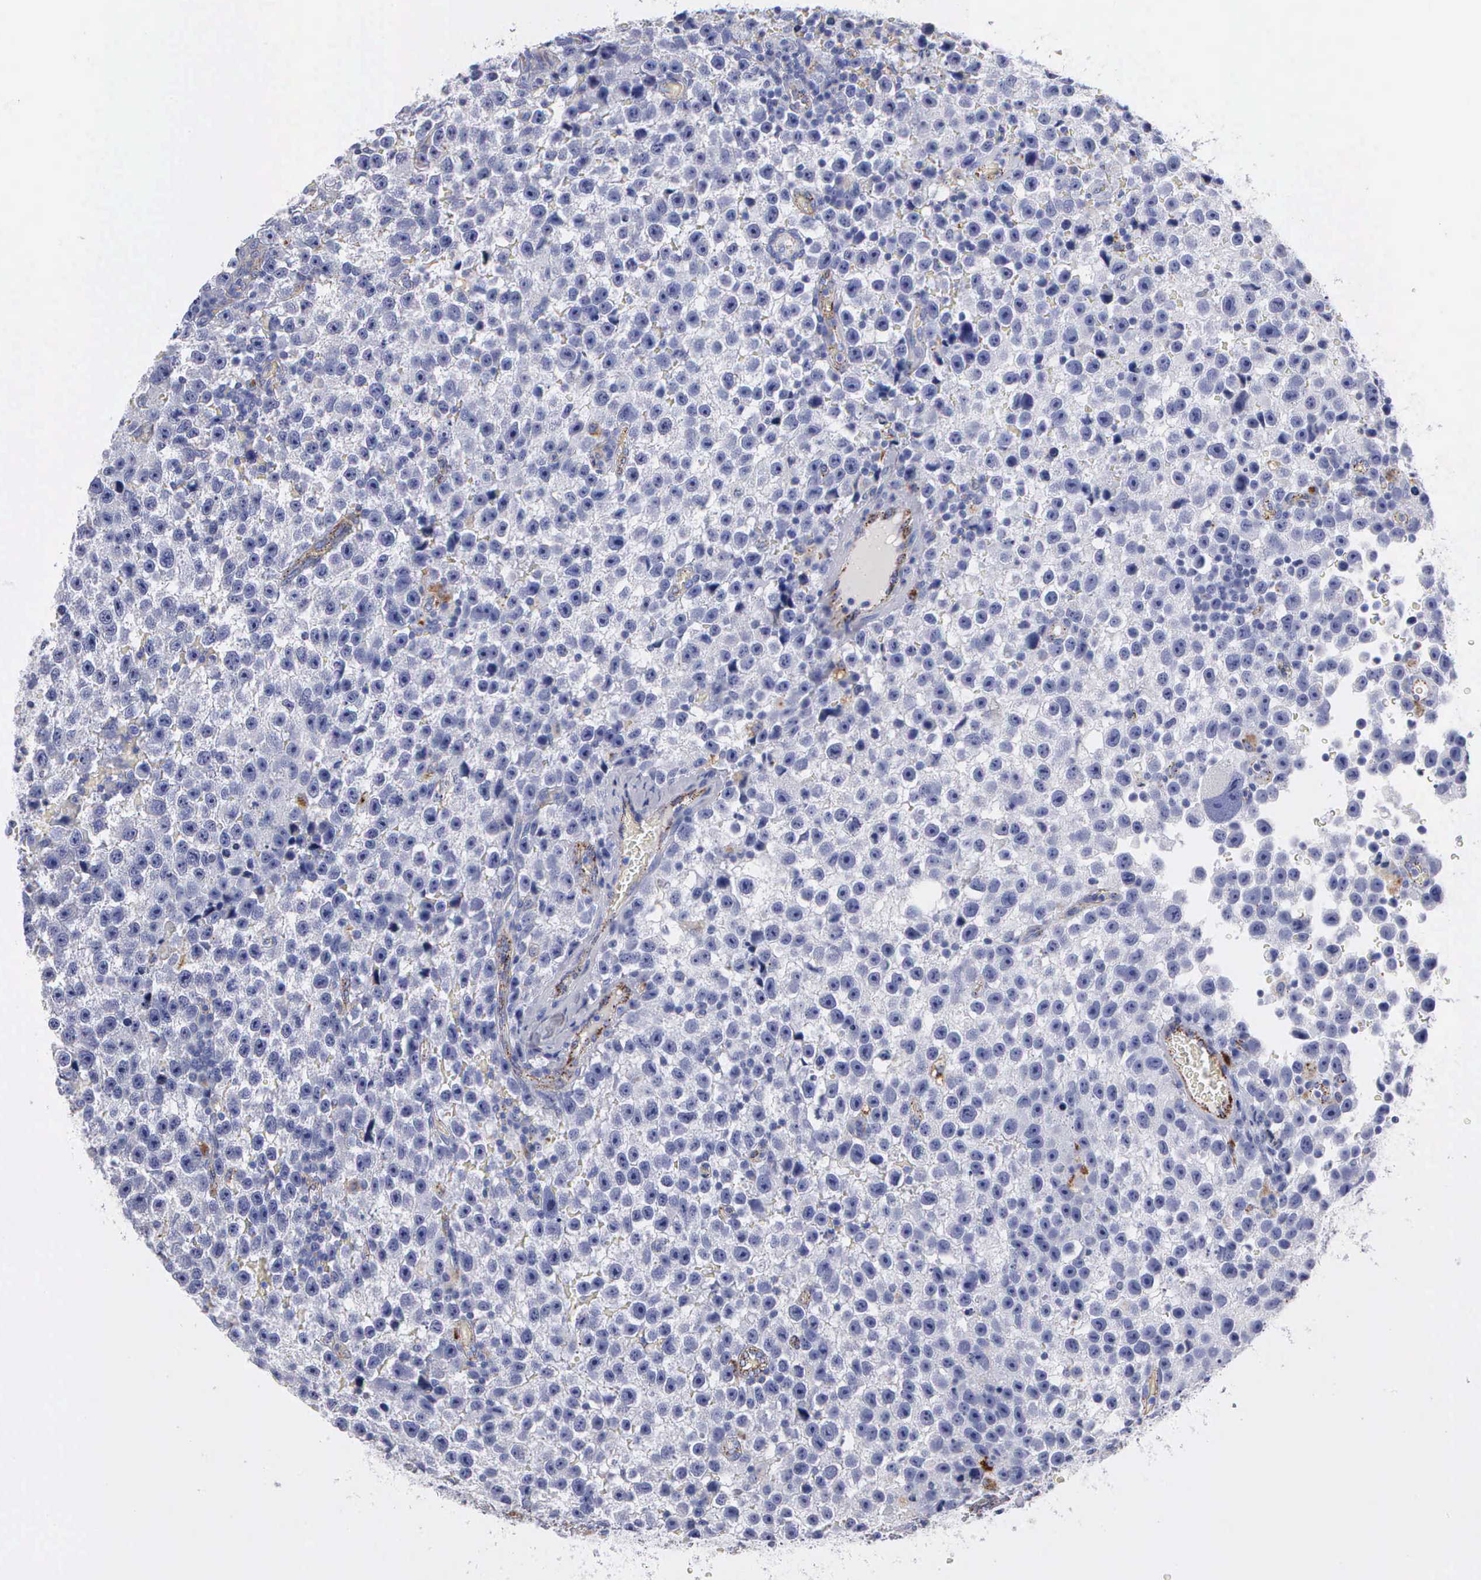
{"staining": {"intensity": "negative", "quantity": "none", "location": "none"}, "tissue": "testis cancer", "cell_type": "Tumor cells", "image_type": "cancer", "snomed": [{"axis": "morphology", "description": "Seminoma, NOS"}, {"axis": "topography", "description": "Testis"}], "caption": "Immunohistochemistry (IHC) micrograph of human testis cancer stained for a protein (brown), which shows no staining in tumor cells.", "gene": "CTSL", "patient": {"sex": "male", "age": 33}}